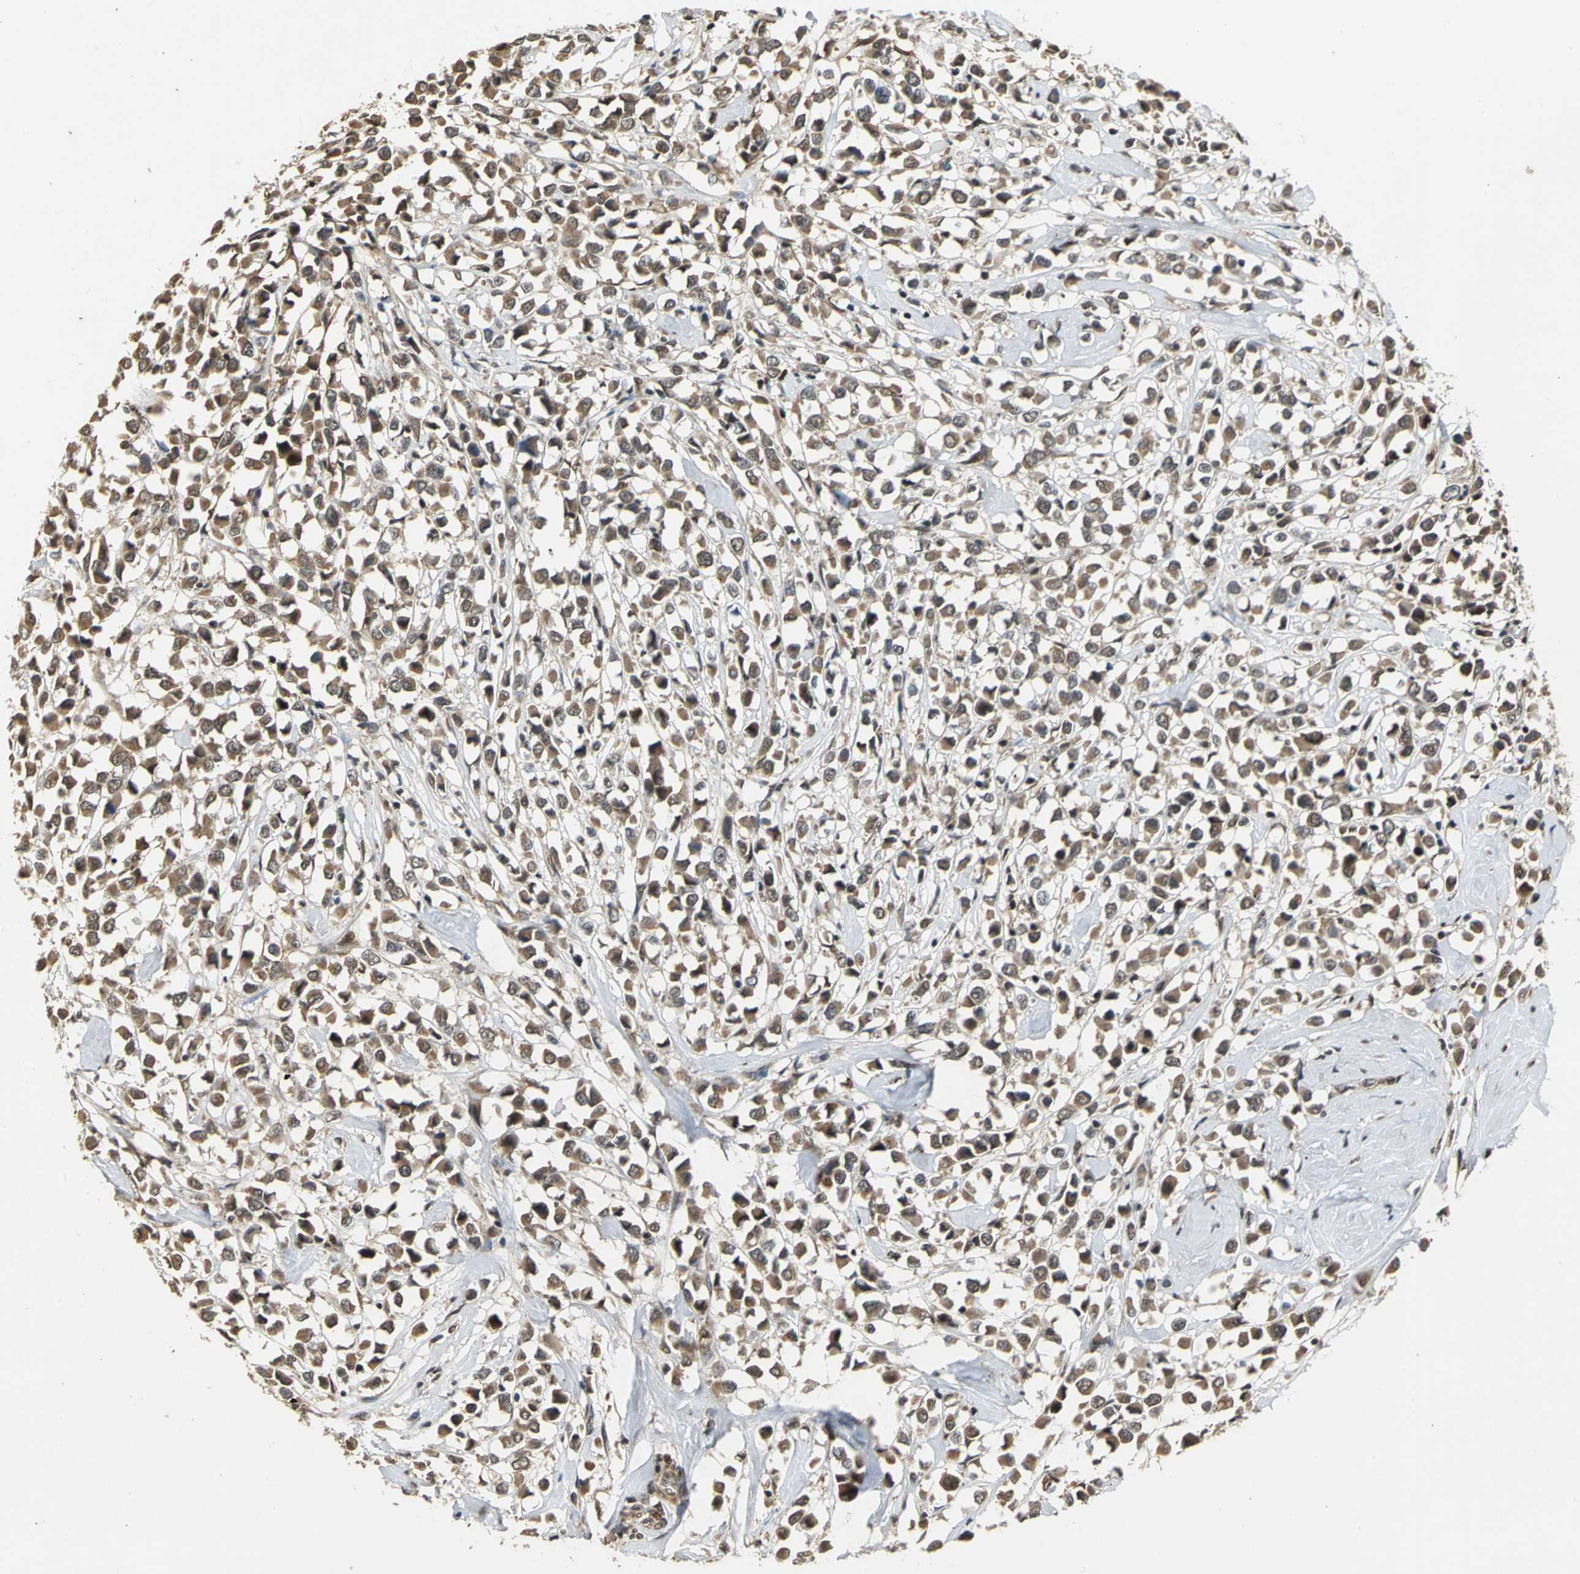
{"staining": {"intensity": "weak", "quantity": ">75%", "location": "cytoplasmic/membranous"}, "tissue": "breast cancer", "cell_type": "Tumor cells", "image_type": "cancer", "snomed": [{"axis": "morphology", "description": "Duct carcinoma"}, {"axis": "topography", "description": "Breast"}], "caption": "About >75% of tumor cells in breast cancer (invasive ductal carcinoma) exhibit weak cytoplasmic/membranous protein staining as visualized by brown immunohistochemical staining.", "gene": "NOTCH3", "patient": {"sex": "female", "age": 61}}